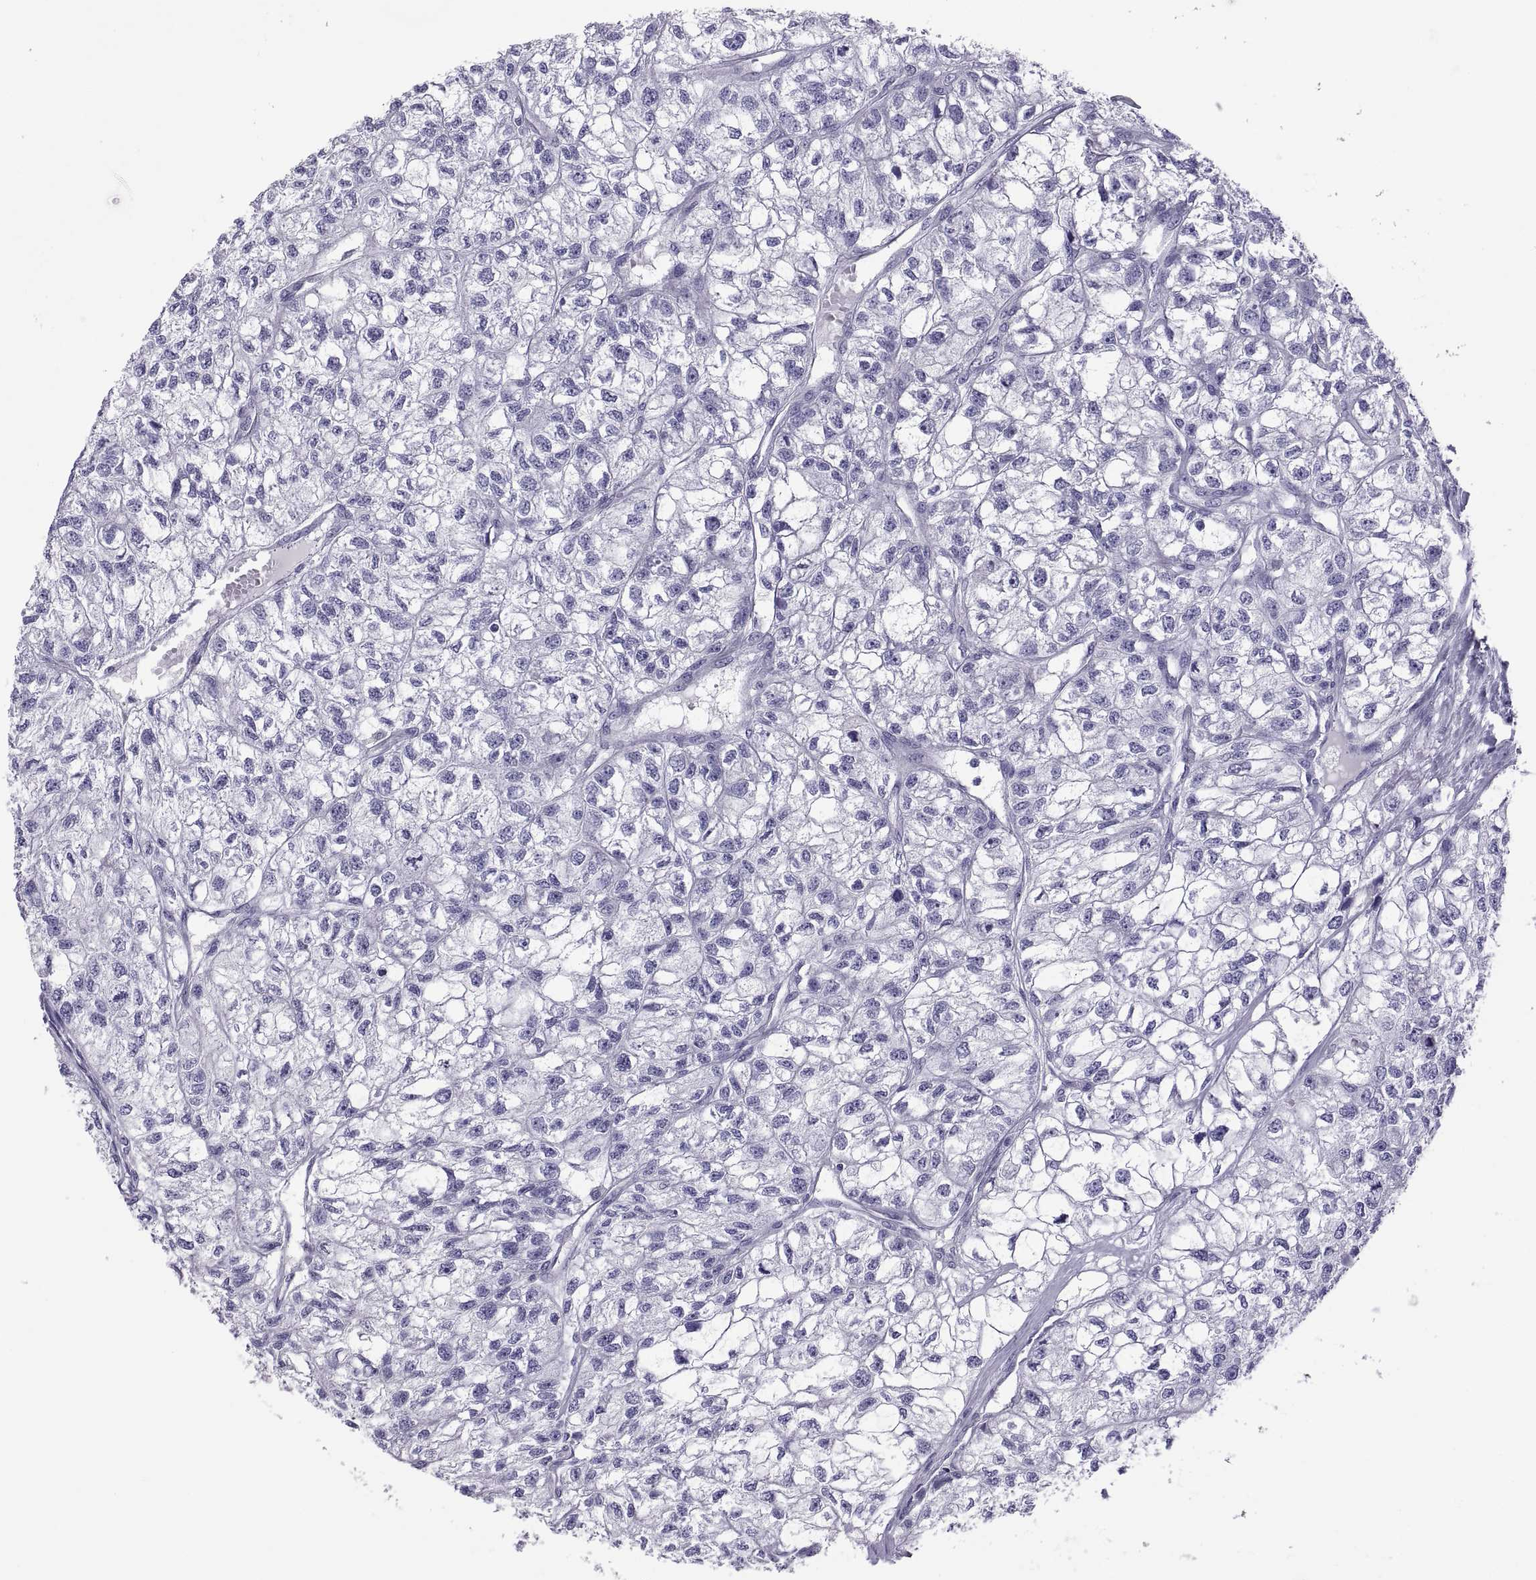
{"staining": {"intensity": "negative", "quantity": "none", "location": "none"}, "tissue": "renal cancer", "cell_type": "Tumor cells", "image_type": "cancer", "snomed": [{"axis": "morphology", "description": "Adenocarcinoma, NOS"}, {"axis": "topography", "description": "Kidney"}], "caption": "This is a micrograph of IHC staining of adenocarcinoma (renal), which shows no expression in tumor cells.", "gene": "RNASE12", "patient": {"sex": "male", "age": 56}}